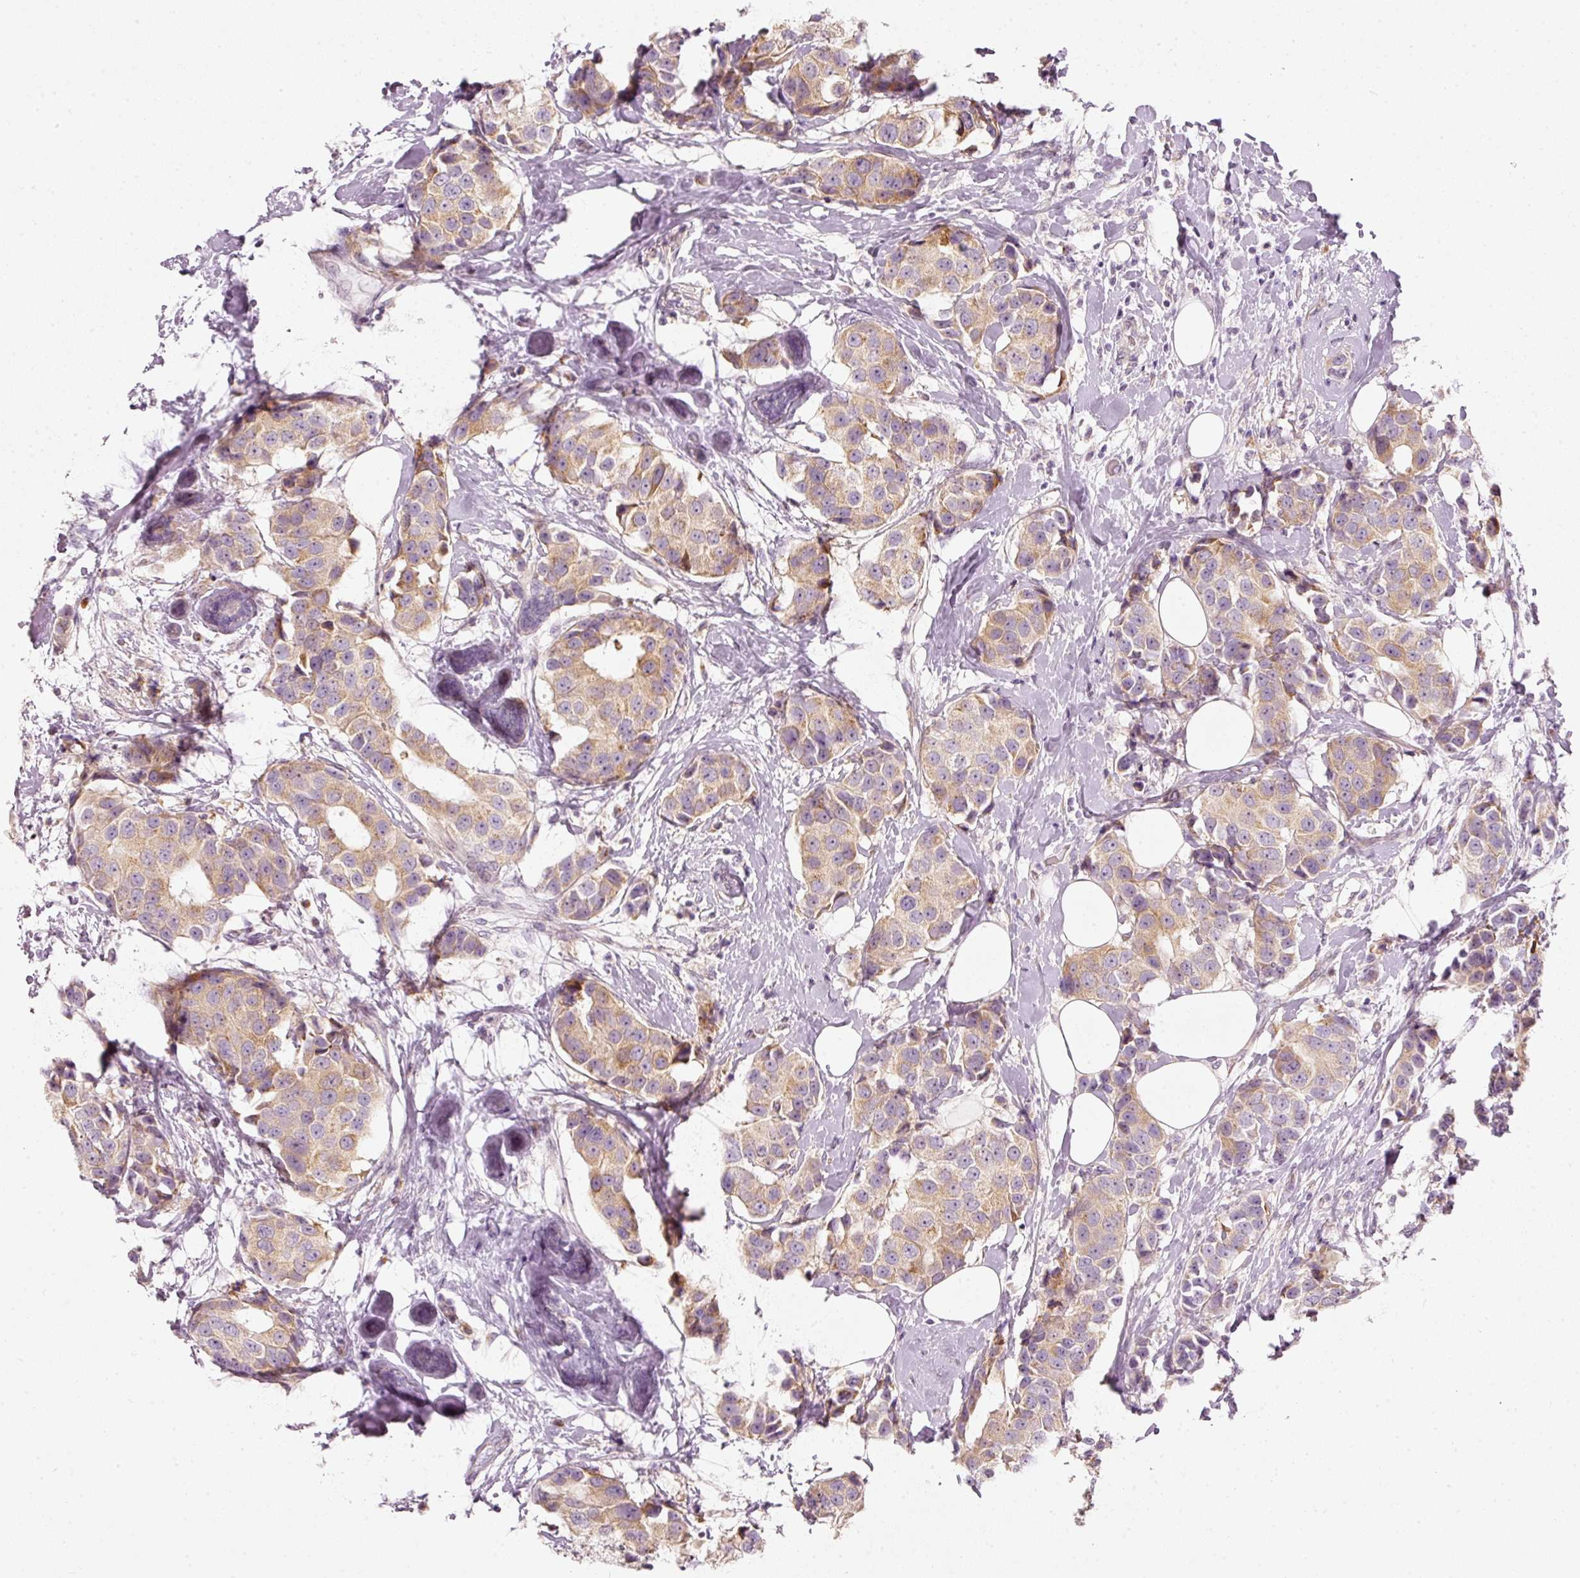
{"staining": {"intensity": "moderate", "quantity": ">75%", "location": "cytoplasmic/membranous"}, "tissue": "breast cancer", "cell_type": "Tumor cells", "image_type": "cancer", "snomed": [{"axis": "morphology", "description": "Normal tissue, NOS"}, {"axis": "morphology", "description": "Duct carcinoma"}, {"axis": "topography", "description": "Breast"}], "caption": "Intraductal carcinoma (breast) stained for a protein (brown) demonstrates moderate cytoplasmic/membranous positive expression in approximately >75% of tumor cells.", "gene": "SLC20A1", "patient": {"sex": "female", "age": 39}}